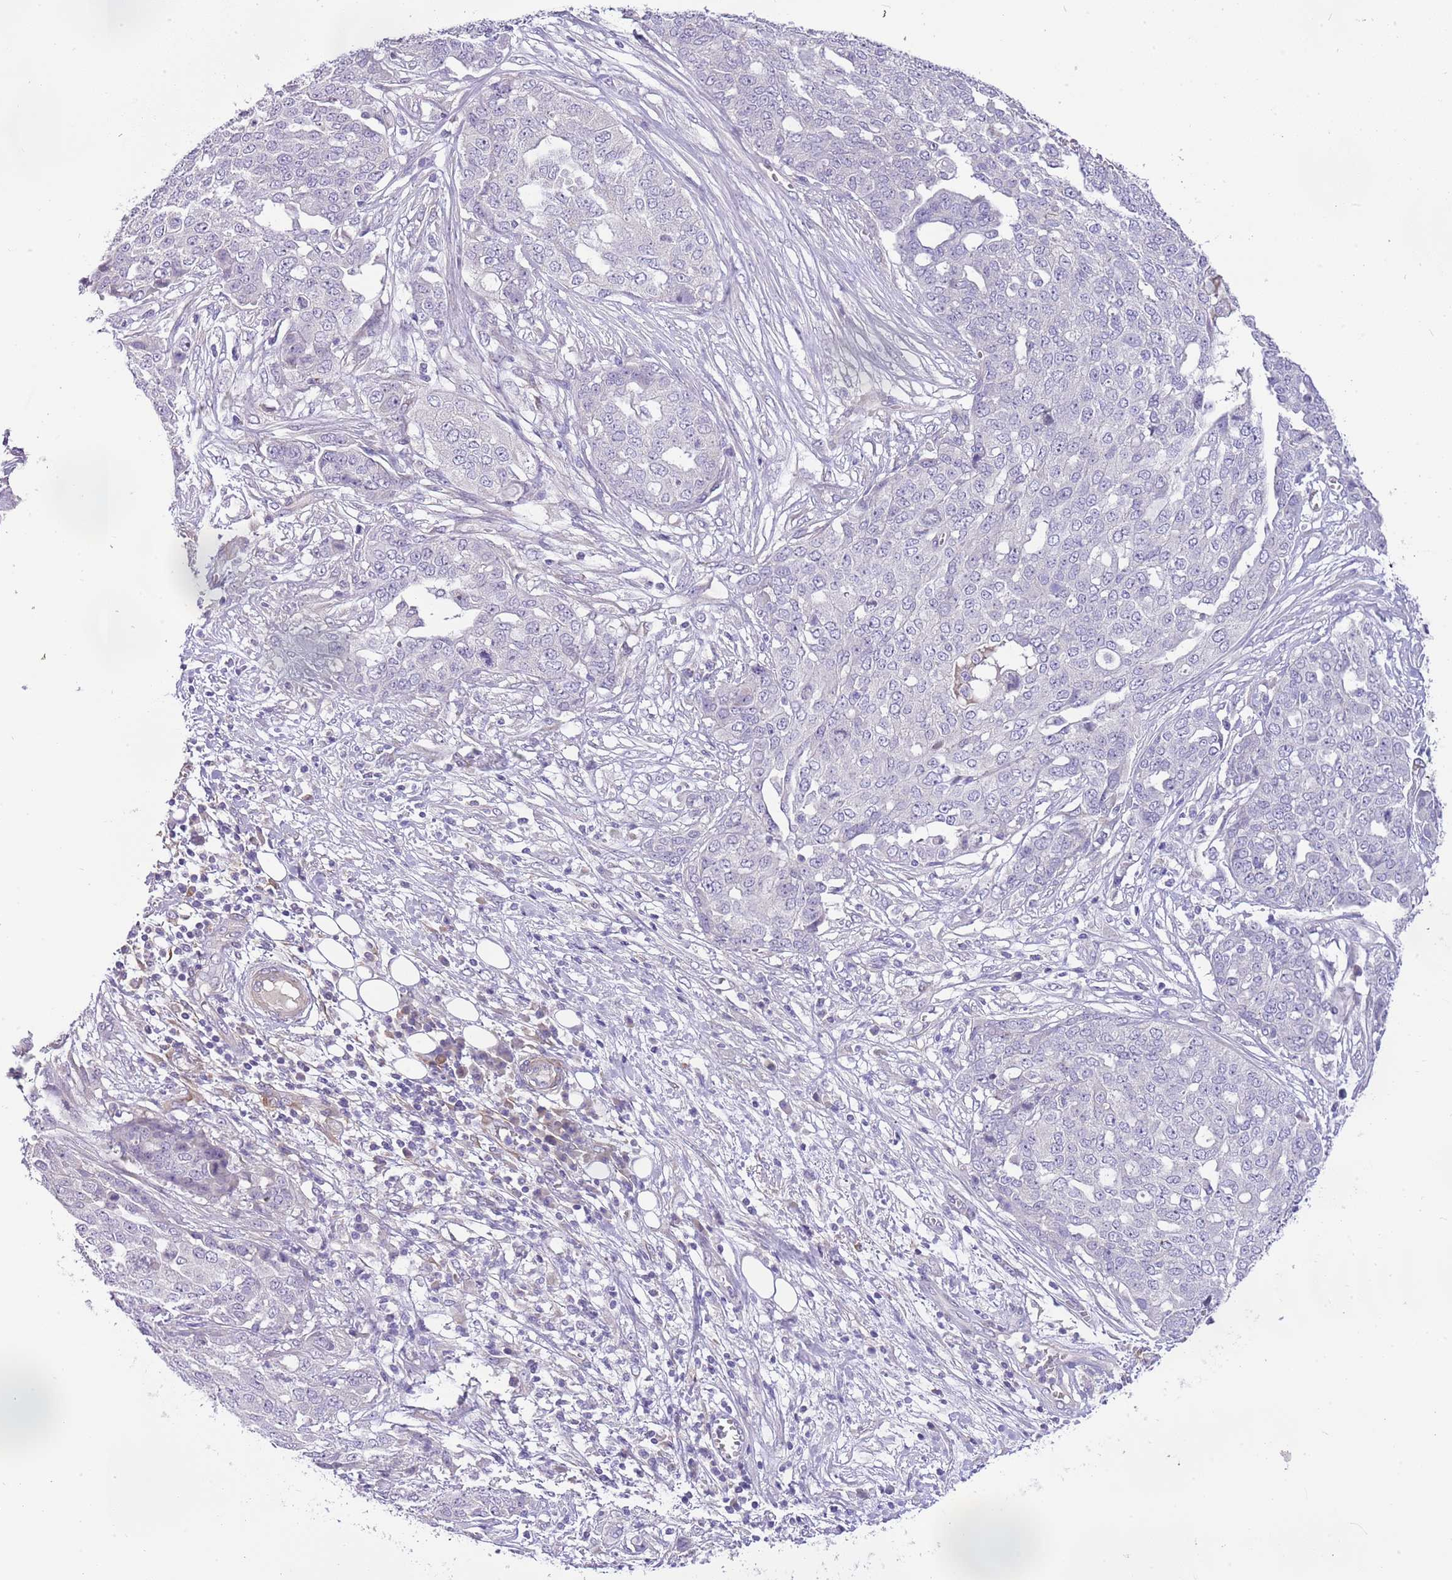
{"staining": {"intensity": "negative", "quantity": "none", "location": "none"}, "tissue": "ovarian cancer", "cell_type": "Tumor cells", "image_type": "cancer", "snomed": [{"axis": "morphology", "description": "Cystadenocarcinoma, serous, NOS"}, {"axis": "topography", "description": "Soft tissue"}, {"axis": "topography", "description": "Ovary"}], "caption": "Tumor cells show no significant protein staining in ovarian cancer (serous cystadenocarcinoma).", "gene": "RFK", "patient": {"sex": "female", "age": 57}}